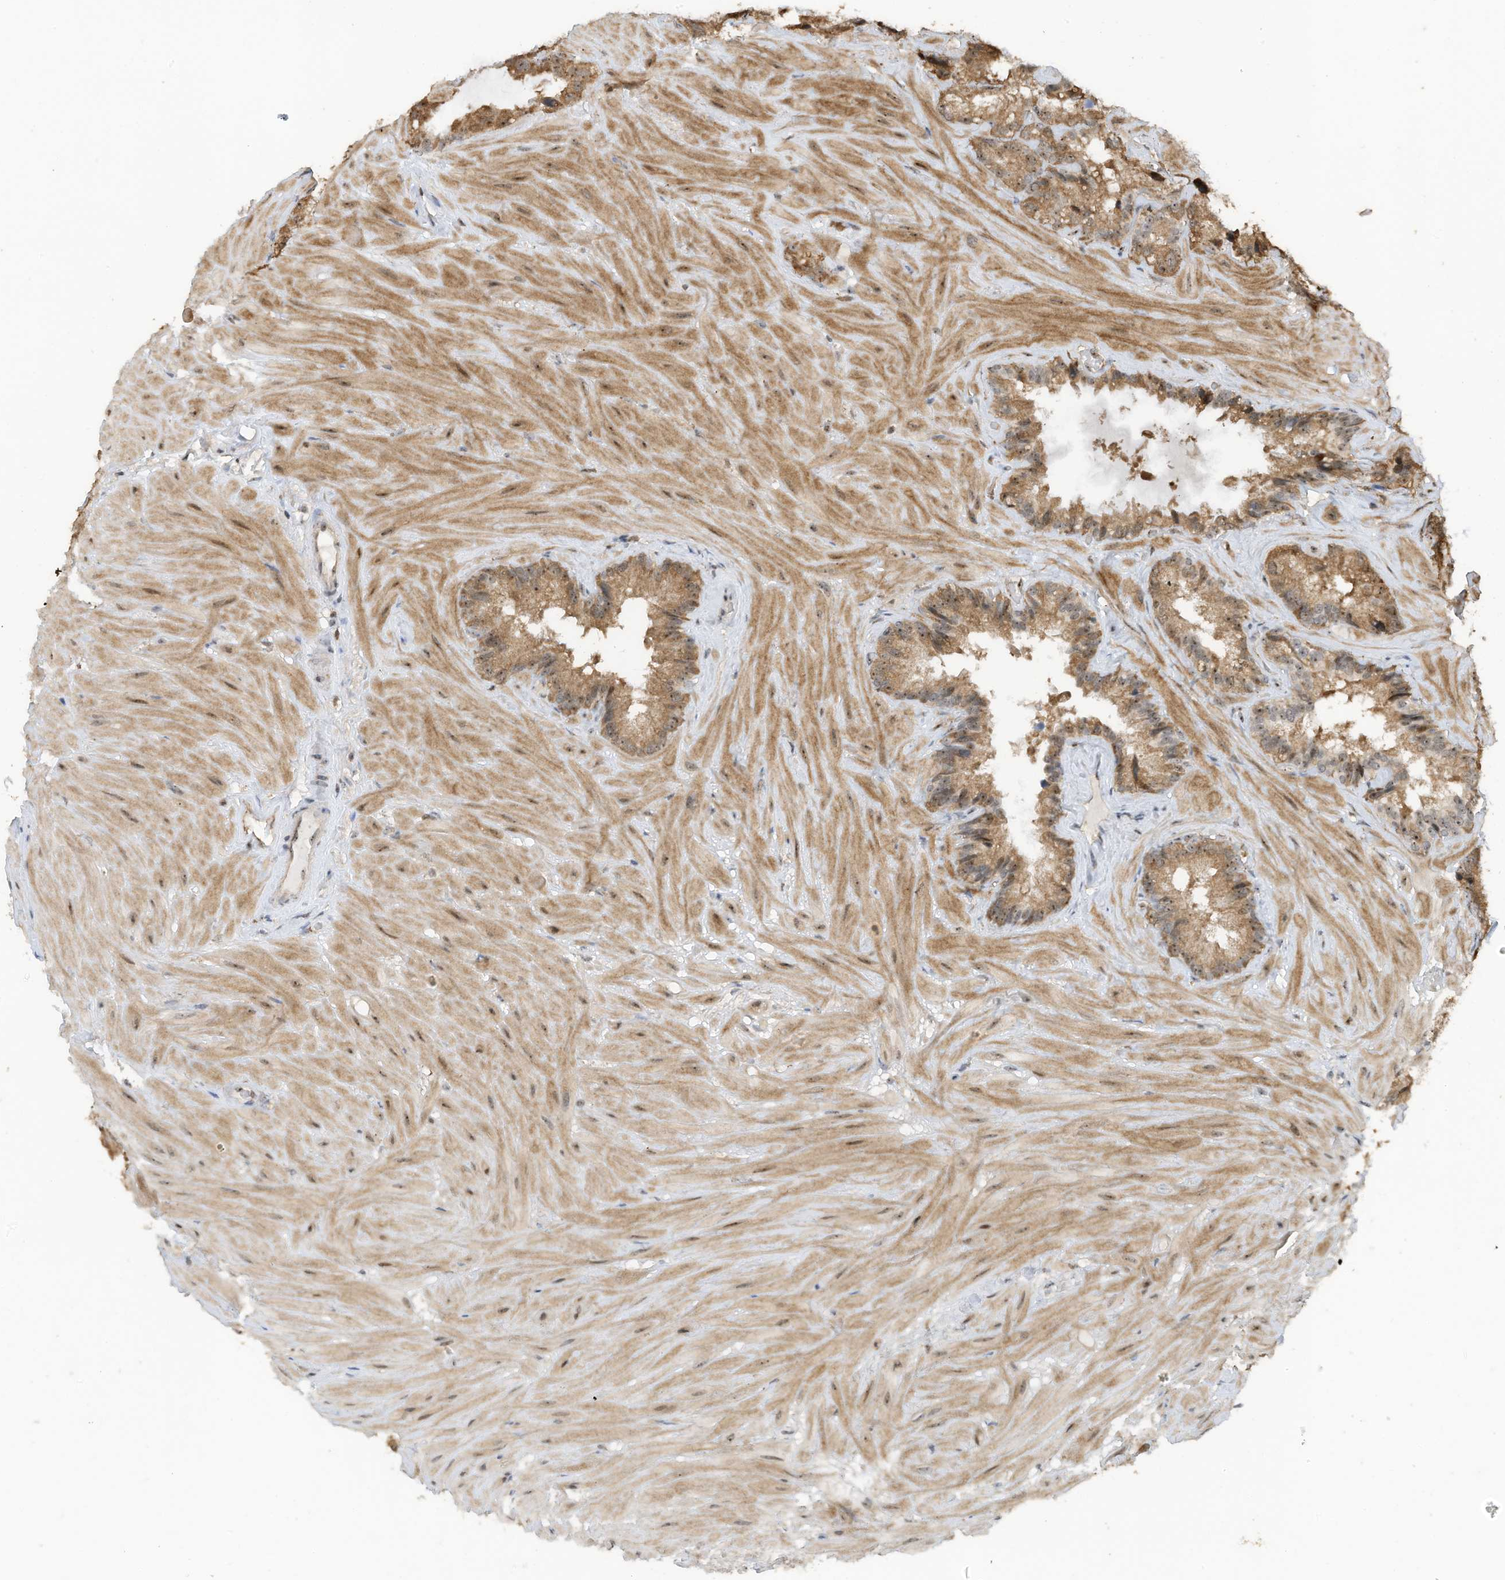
{"staining": {"intensity": "moderate", "quantity": ">75%", "location": "cytoplasmic/membranous,nuclear"}, "tissue": "seminal vesicle", "cell_type": "Glandular cells", "image_type": "normal", "snomed": [{"axis": "morphology", "description": "Normal tissue, NOS"}, {"axis": "topography", "description": "Prostate"}, {"axis": "topography", "description": "Seminal veicle"}], "caption": "DAB immunohistochemical staining of benign seminal vesicle shows moderate cytoplasmic/membranous,nuclear protein staining in approximately >75% of glandular cells.", "gene": "ERLEC1", "patient": {"sex": "male", "age": 68}}